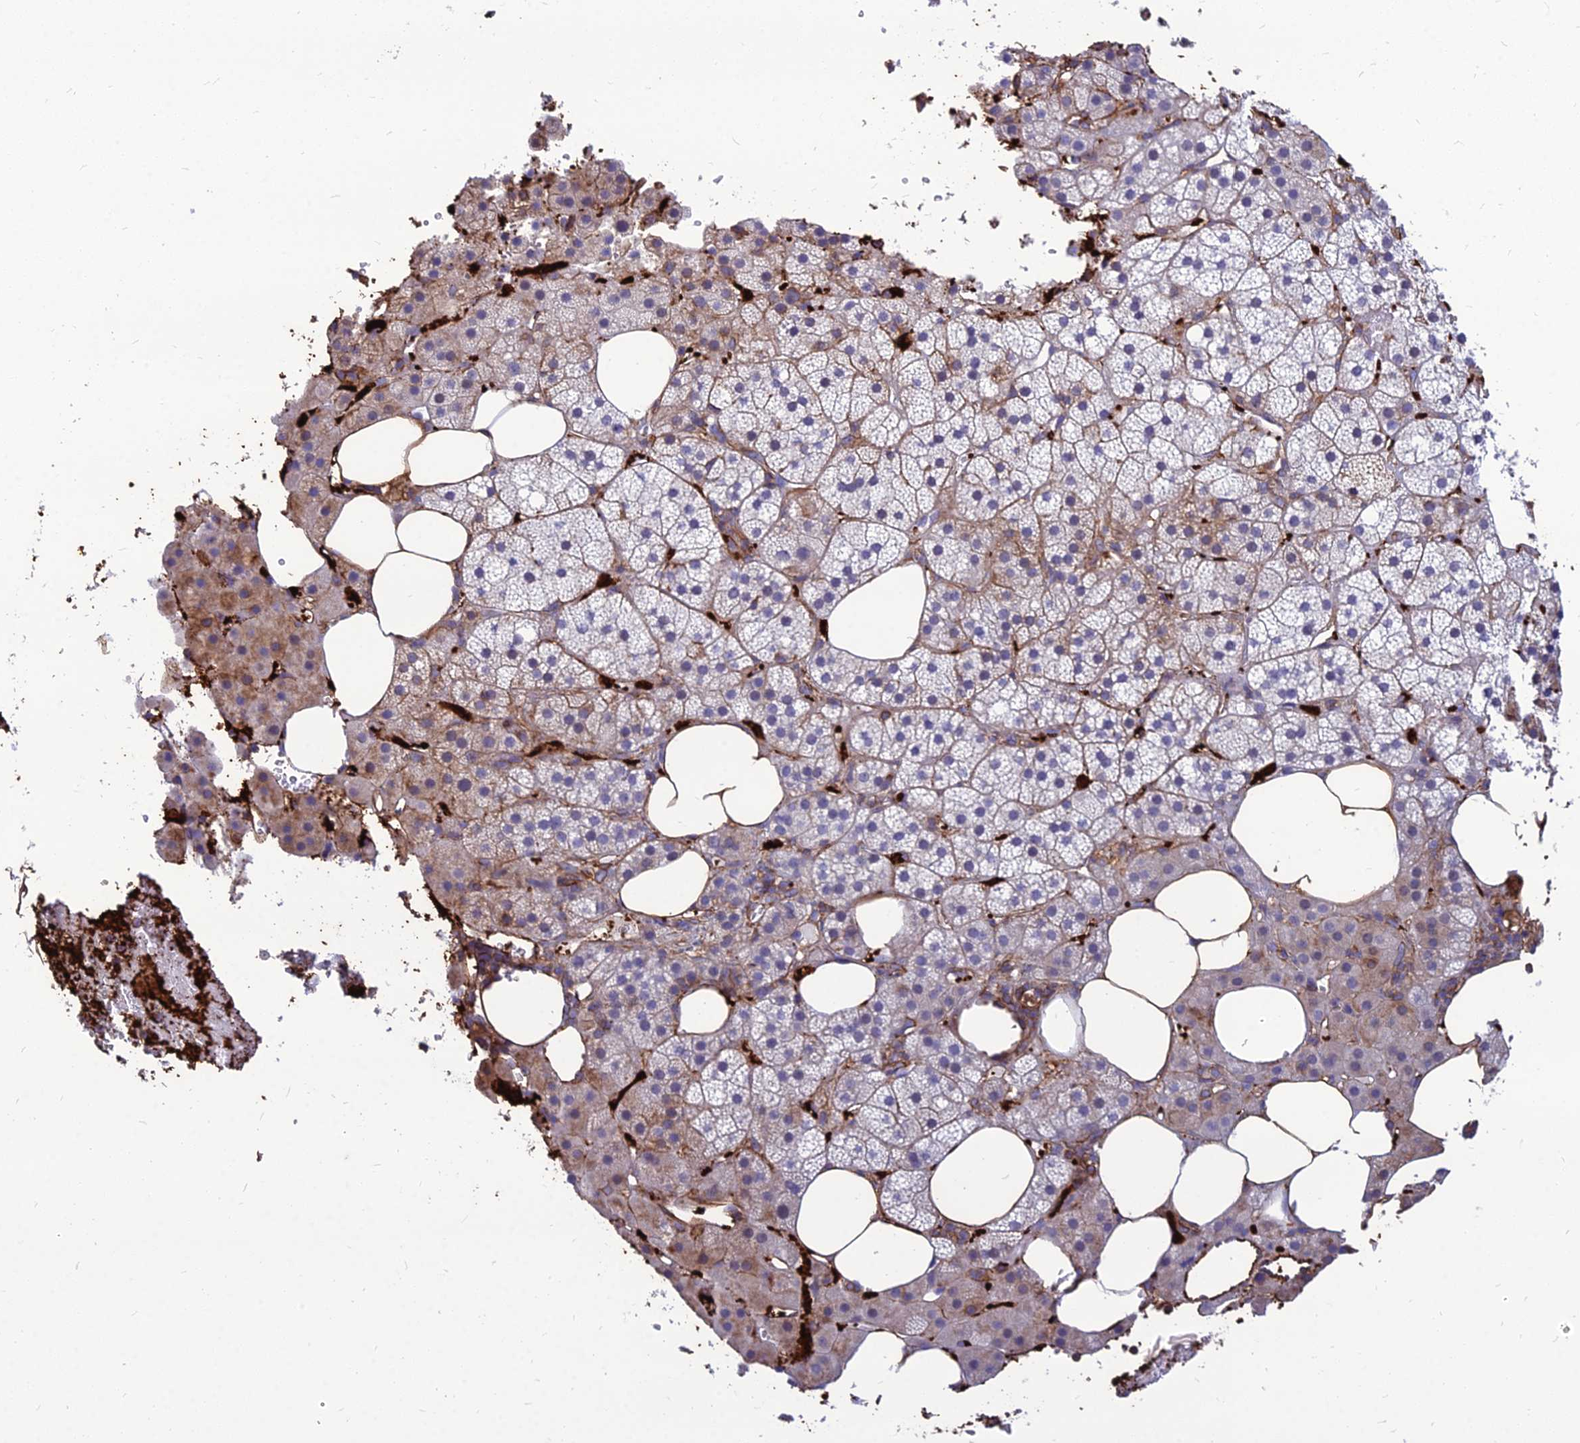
{"staining": {"intensity": "moderate", "quantity": "<25%", "location": "cytoplasmic/membranous"}, "tissue": "adrenal gland", "cell_type": "Glandular cells", "image_type": "normal", "snomed": [{"axis": "morphology", "description": "Normal tissue, NOS"}, {"axis": "topography", "description": "Adrenal gland"}], "caption": "A histopathology image showing moderate cytoplasmic/membranous staining in approximately <25% of glandular cells in unremarkable adrenal gland, as visualized by brown immunohistochemical staining.", "gene": "PSMD11", "patient": {"sex": "female", "age": 59}}